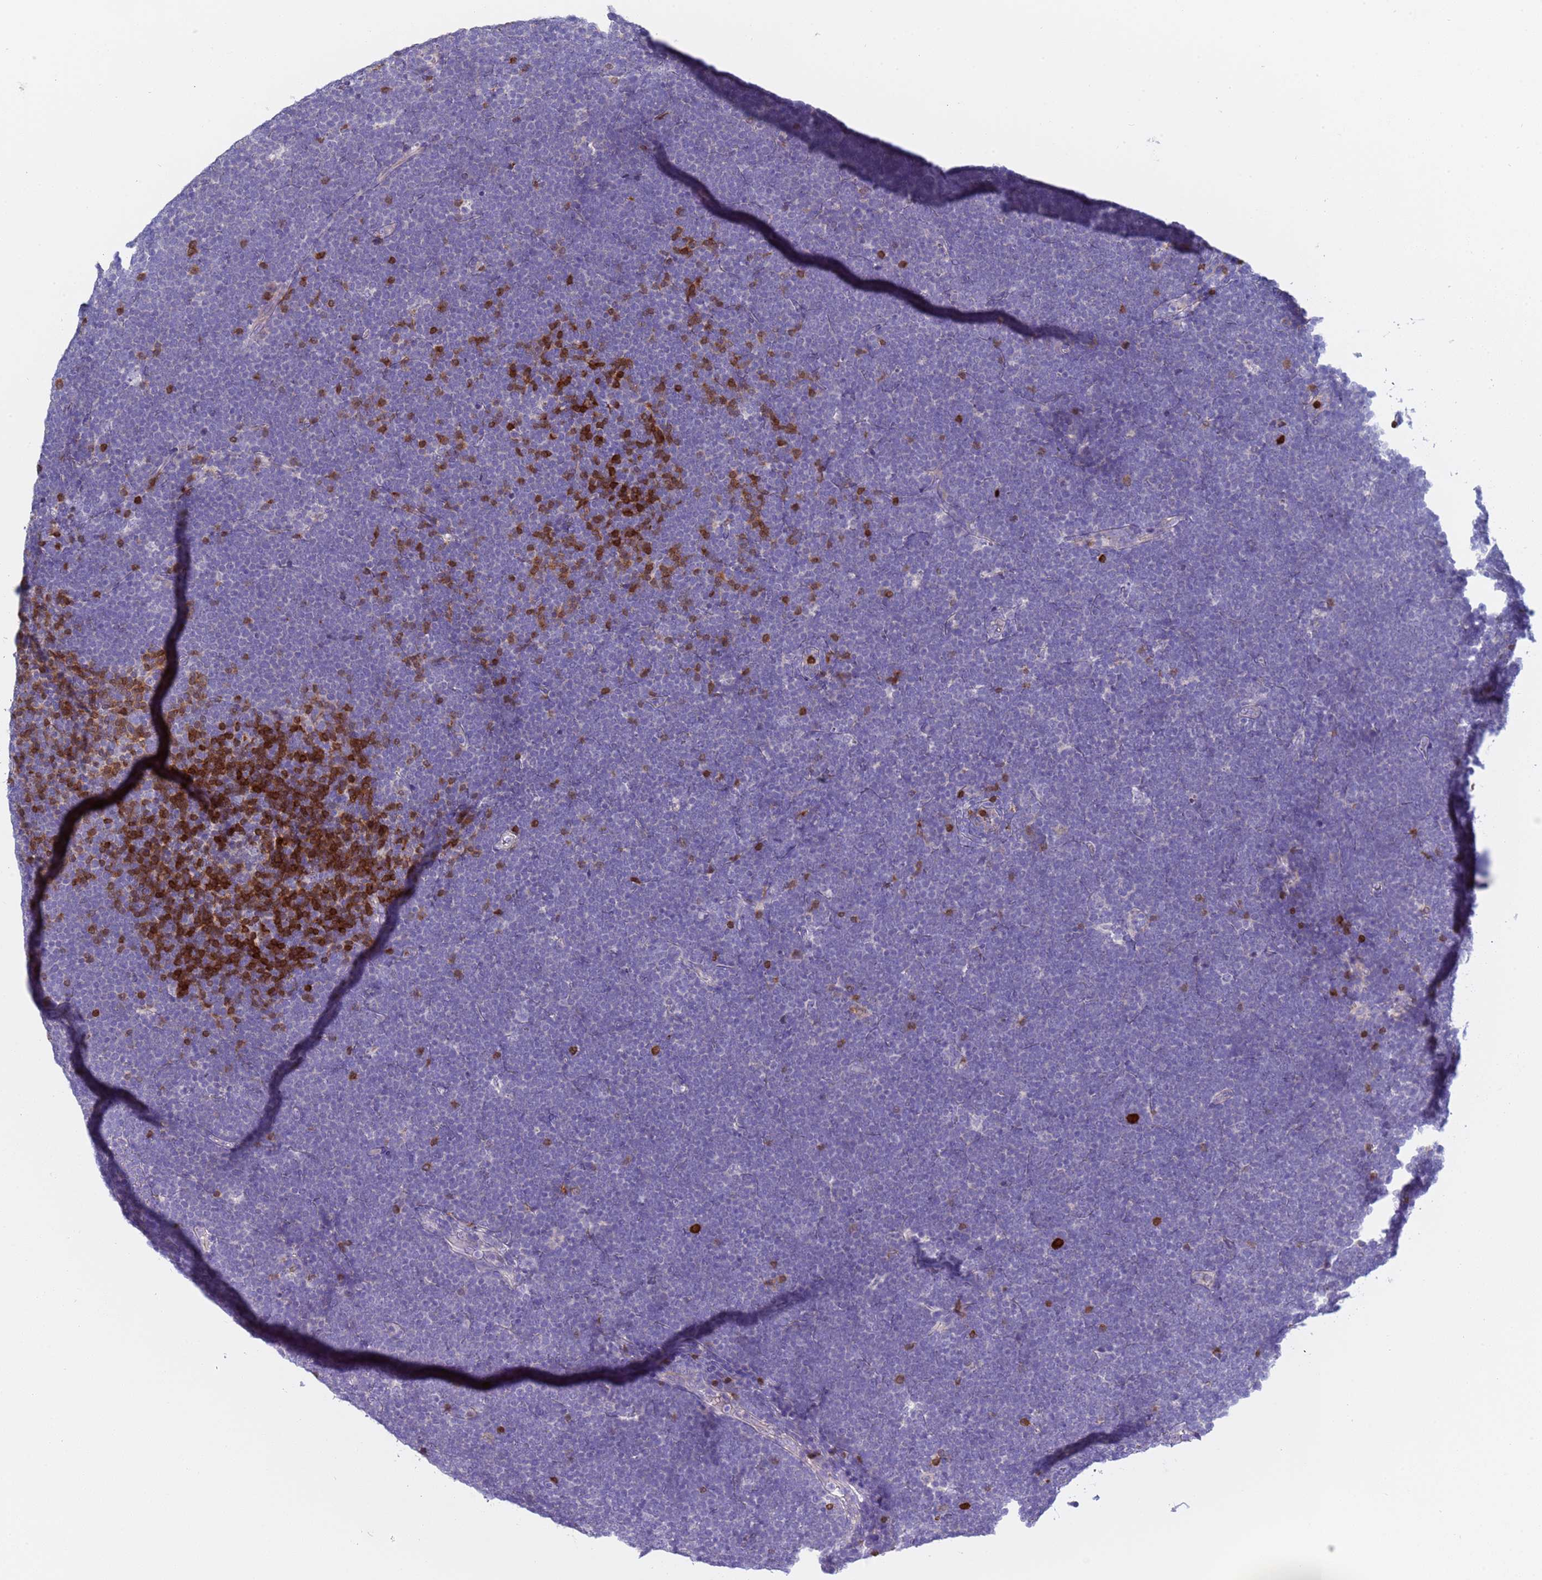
{"staining": {"intensity": "negative", "quantity": "none", "location": "none"}, "tissue": "lymphoma", "cell_type": "Tumor cells", "image_type": "cancer", "snomed": [{"axis": "morphology", "description": "Malignant lymphoma, non-Hodgkin's type, High grade"}, {"axis": "topography", "description": "Lymph node"}], "caption": "DAB (3,3'-diaminobenzidine) immunohistochemical staining of human lymphoma shows no significant staining in tumor cells.", "gene": "C4orf46", "patient": {"sex": "male", "age": 13}}